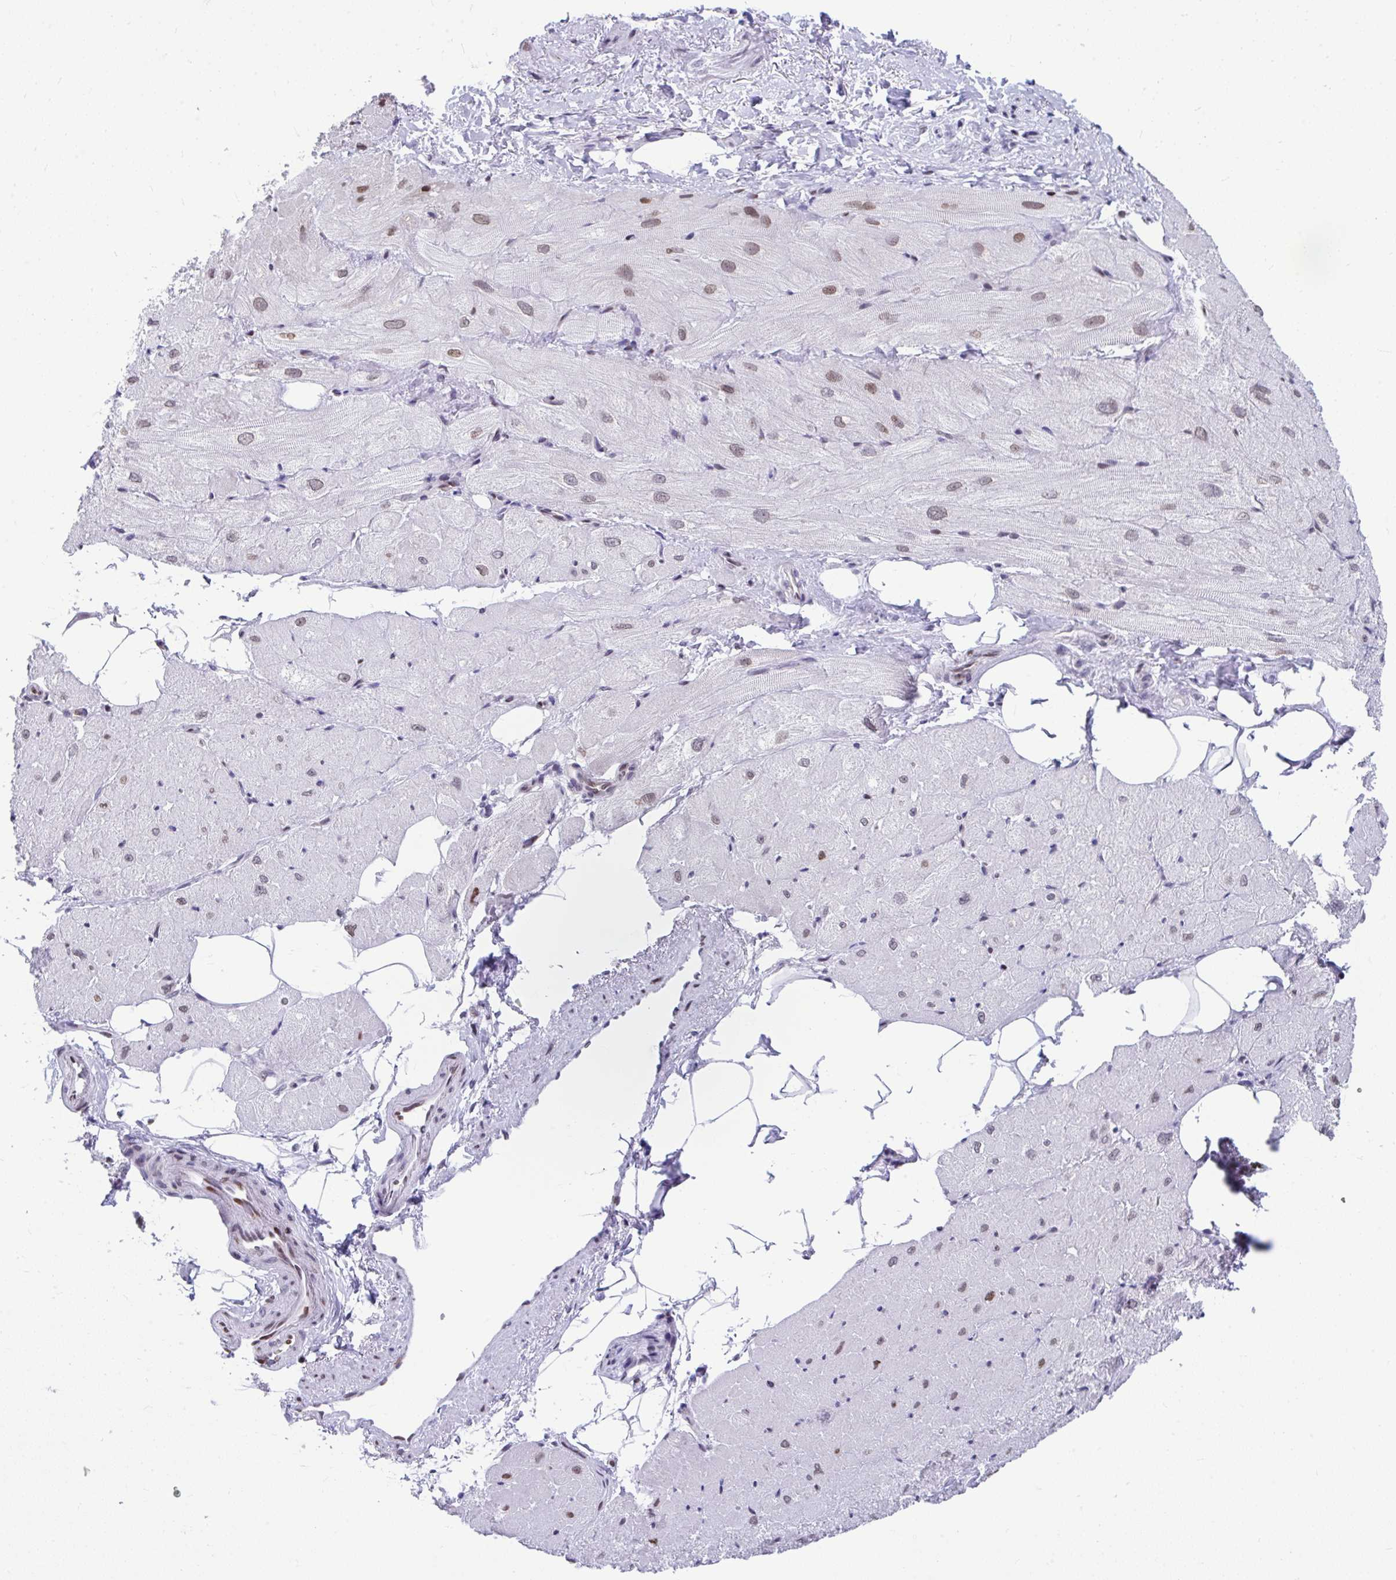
{"staining": {"intensity": "weak", "quantity": "25%-75%", "location": "nuclear"}, "tissue": "heart muscle", "cell_type": "Cardiomyocytes", "image_type": "normal", "snomed": [{"axis": "morphology", "description": "Normal tissue, NOS"}, {"axis": "topography", "description": "Heart"}], "caption": "IHC of benign heart muscle reveals low levels of weak nuclear staining in about 25%-75% of cardiomyocytes. The staining was performed using DAB (3,3'-diaminobenzidine), with brown indicating positive protein expression. Nuclei are stained blue with hematoxylin.", "gene": "SLC35C2", "patient": {"sex": "male", "age": 62}}